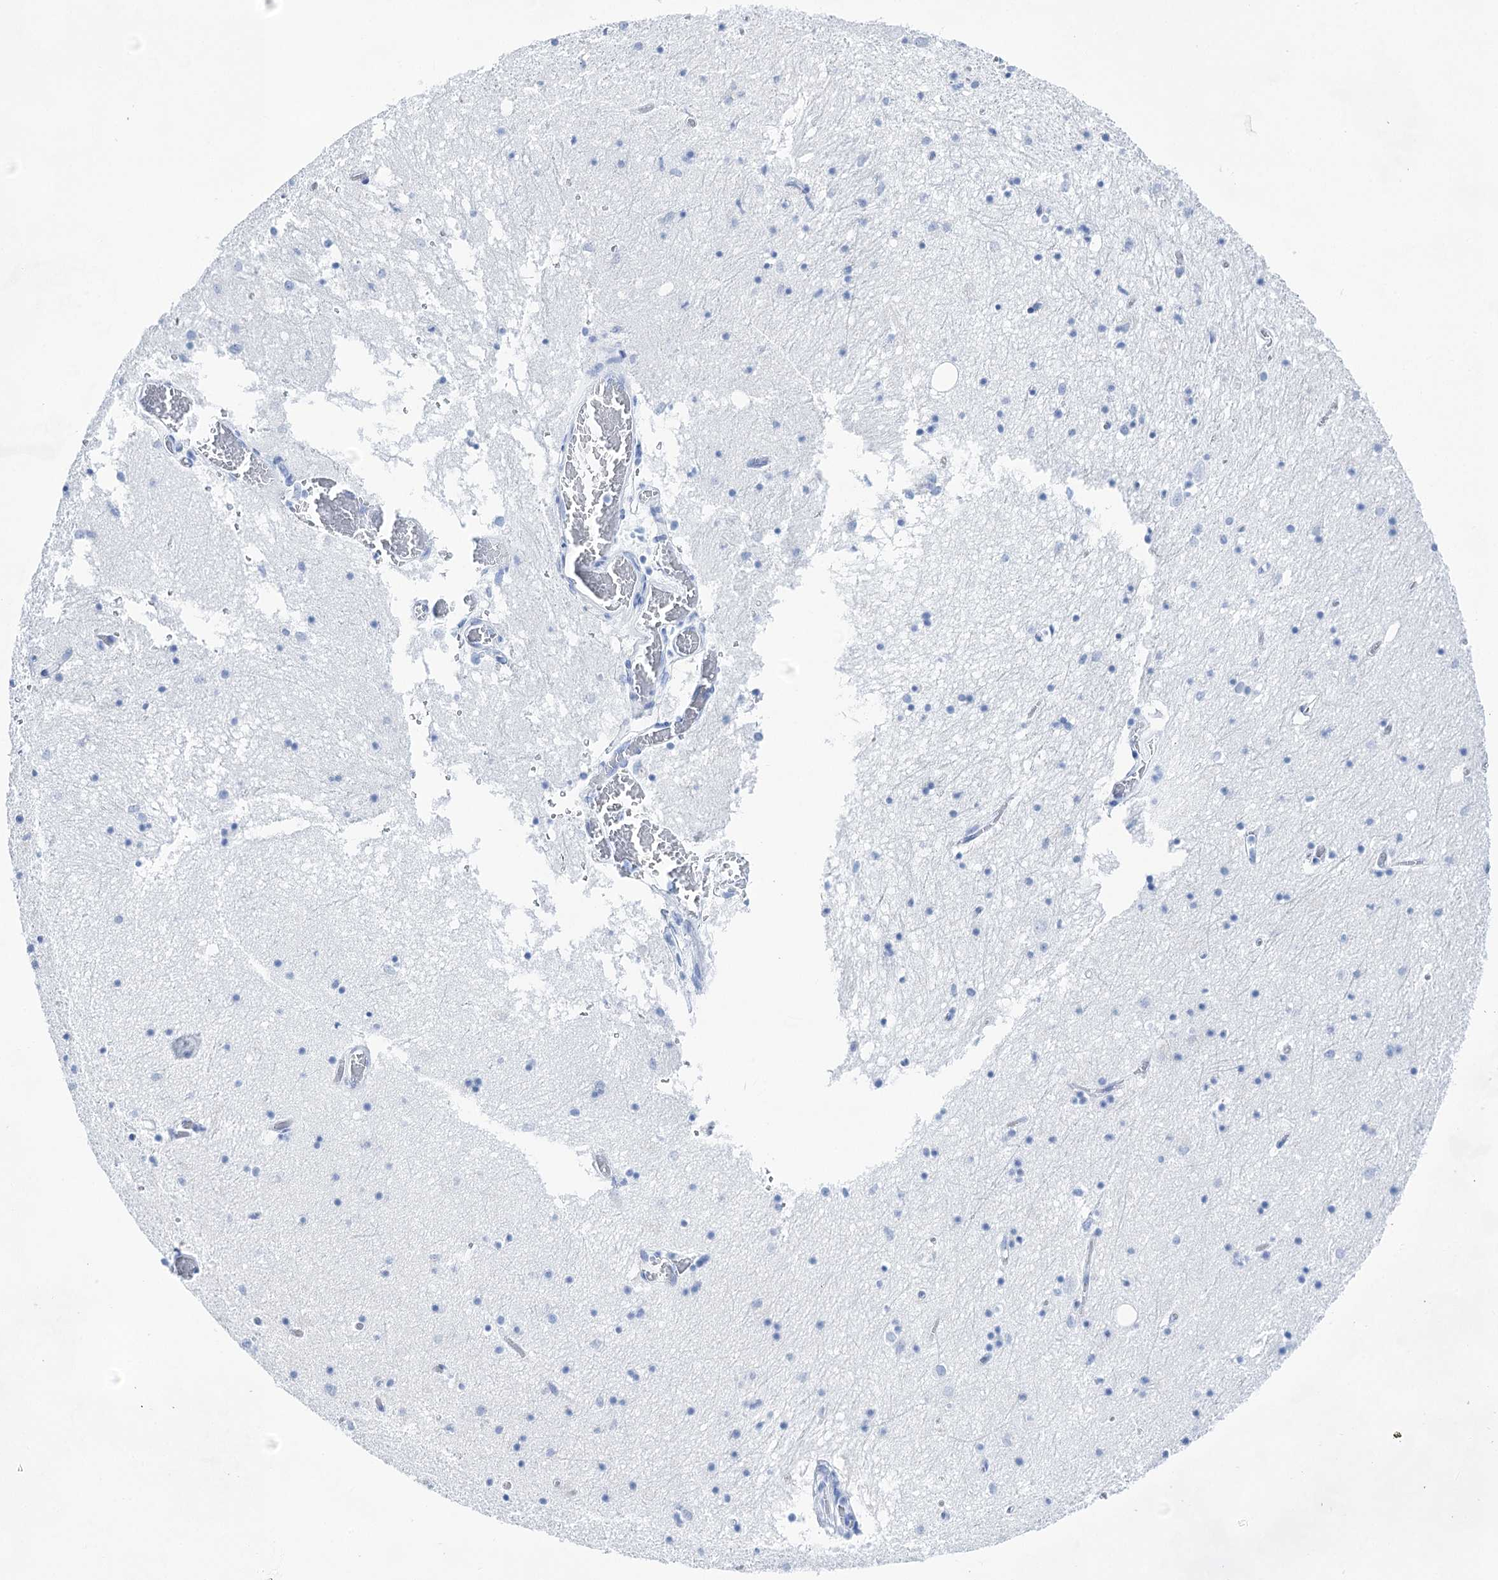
{"staining": {"intensity": "negative", "quantity": "none", "location": "none"}, "tissue": "hippocampus", "cell_type": "Glial cells", "image_type": "normal", "snomed": [{"axis": "morphology", "description": "Normal tissue, NOS"}, {"axis": "topography", "description": "Hippocampus"}], "caption": "Immunohistochemistry (IHC) histopathology image of normal hippocampus stained for a protein (brown), which displays no staining in glial cells.", "gene": "LALBA", "patient": {"sex": "male", "age": 70}}